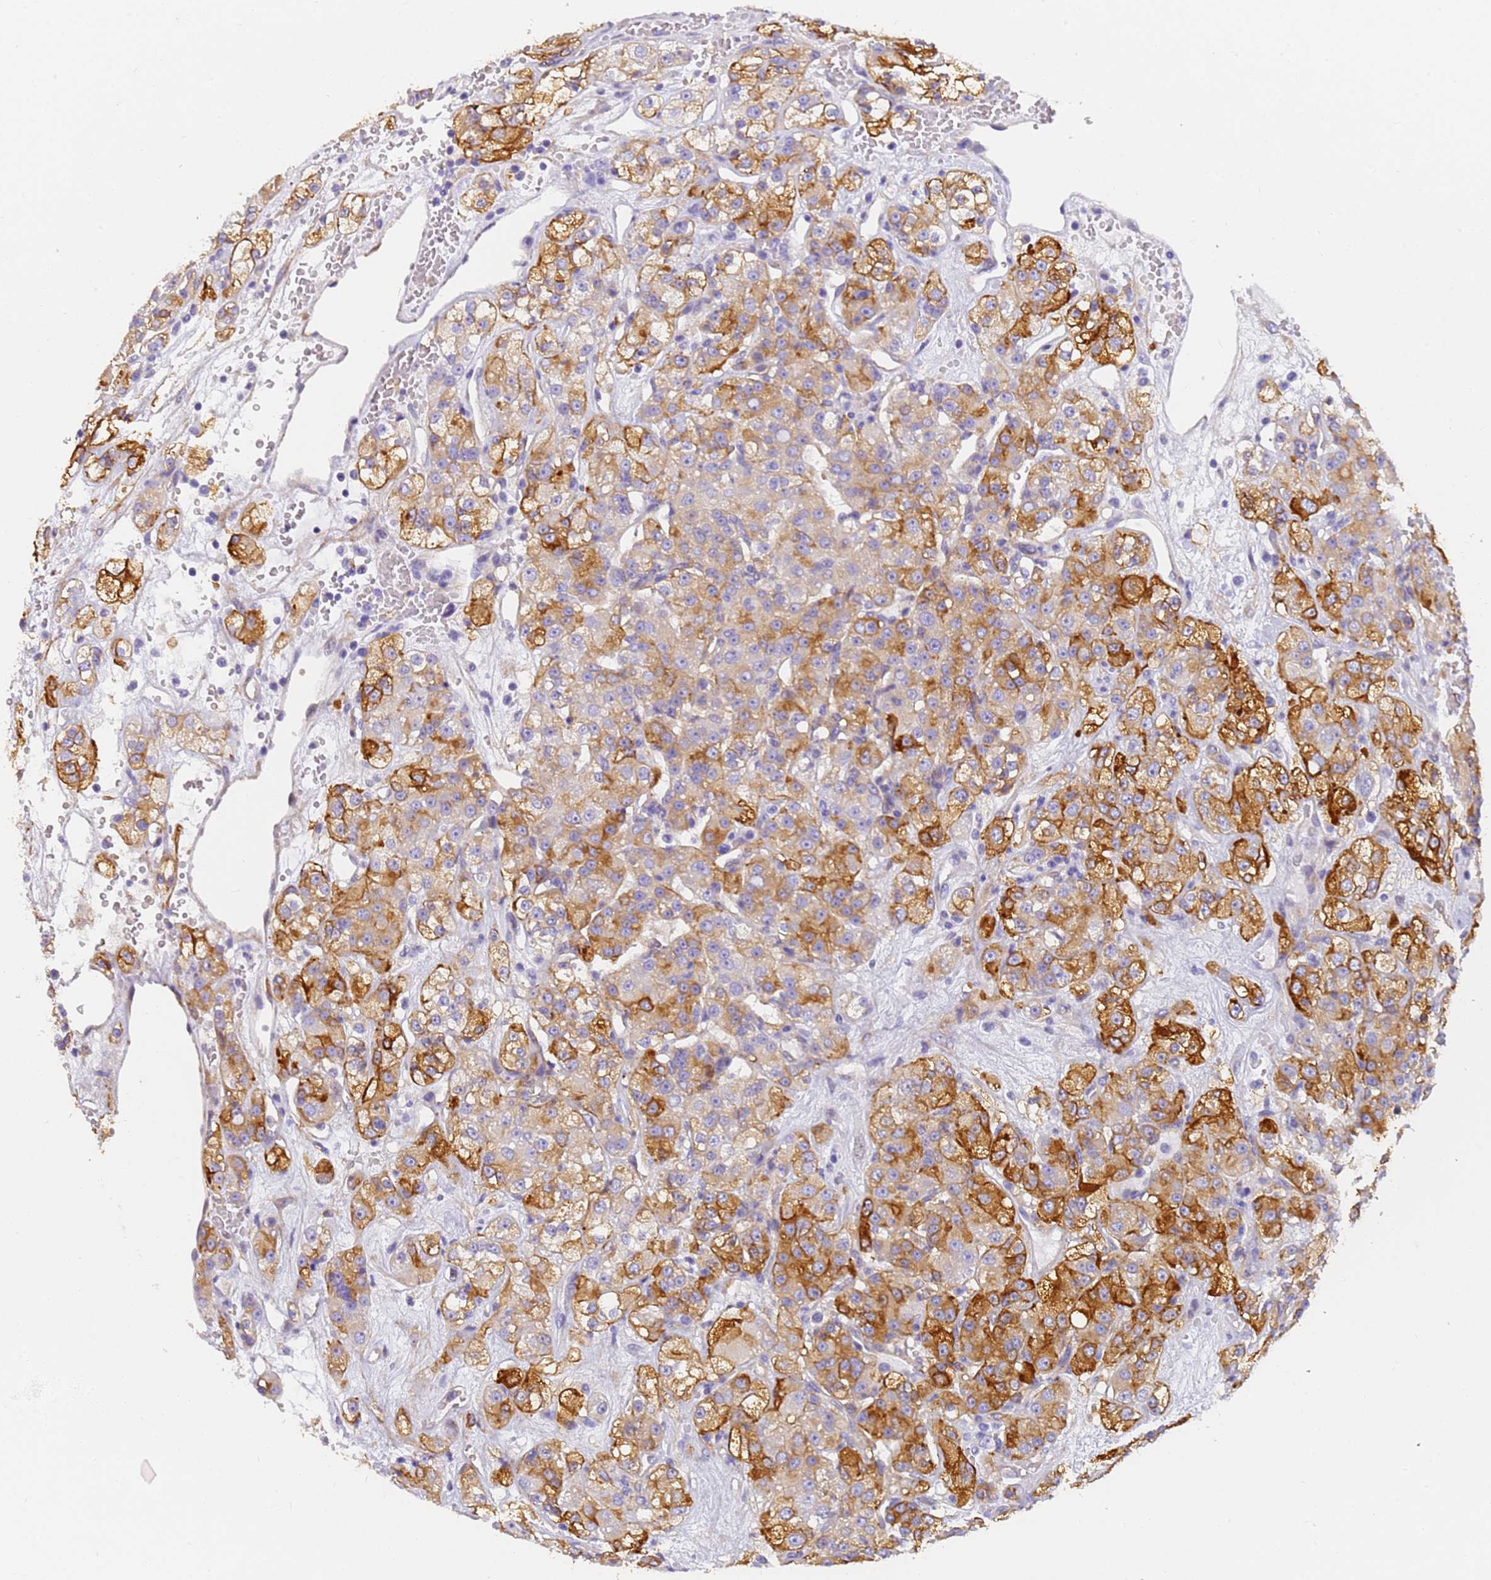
{"staining": {"intensity": "moderate", "quantity": ">75%", "location": "cytoplasmic/membranous"}, "tissue": "renal cancer", "cell_type": "Tumor cells", "image_type": "cancer", "snomed": [{"axis": "morphology", "description": "Normal tissue, NOS"}, {"axis": "morphology", "description": "Adenocarcinoma, NOS"}, {"axis": "topography", "description": "Kidney"}], "caption": "Immunohistochemical staining of human renal cancer (adenocarcinoma) reveals moderate cytoplasmic/membranous protein expression in approximately >75% of tumor cells. The staining was performed using DAB (3,3'-diaminobenzidine) to visualize the protein expression in brown, while the nuclei were stained in blue with hematoxylin (Magnification: 20x).", "gene": "MVB12A", "patient": {"sex": "male", "age": 61}}